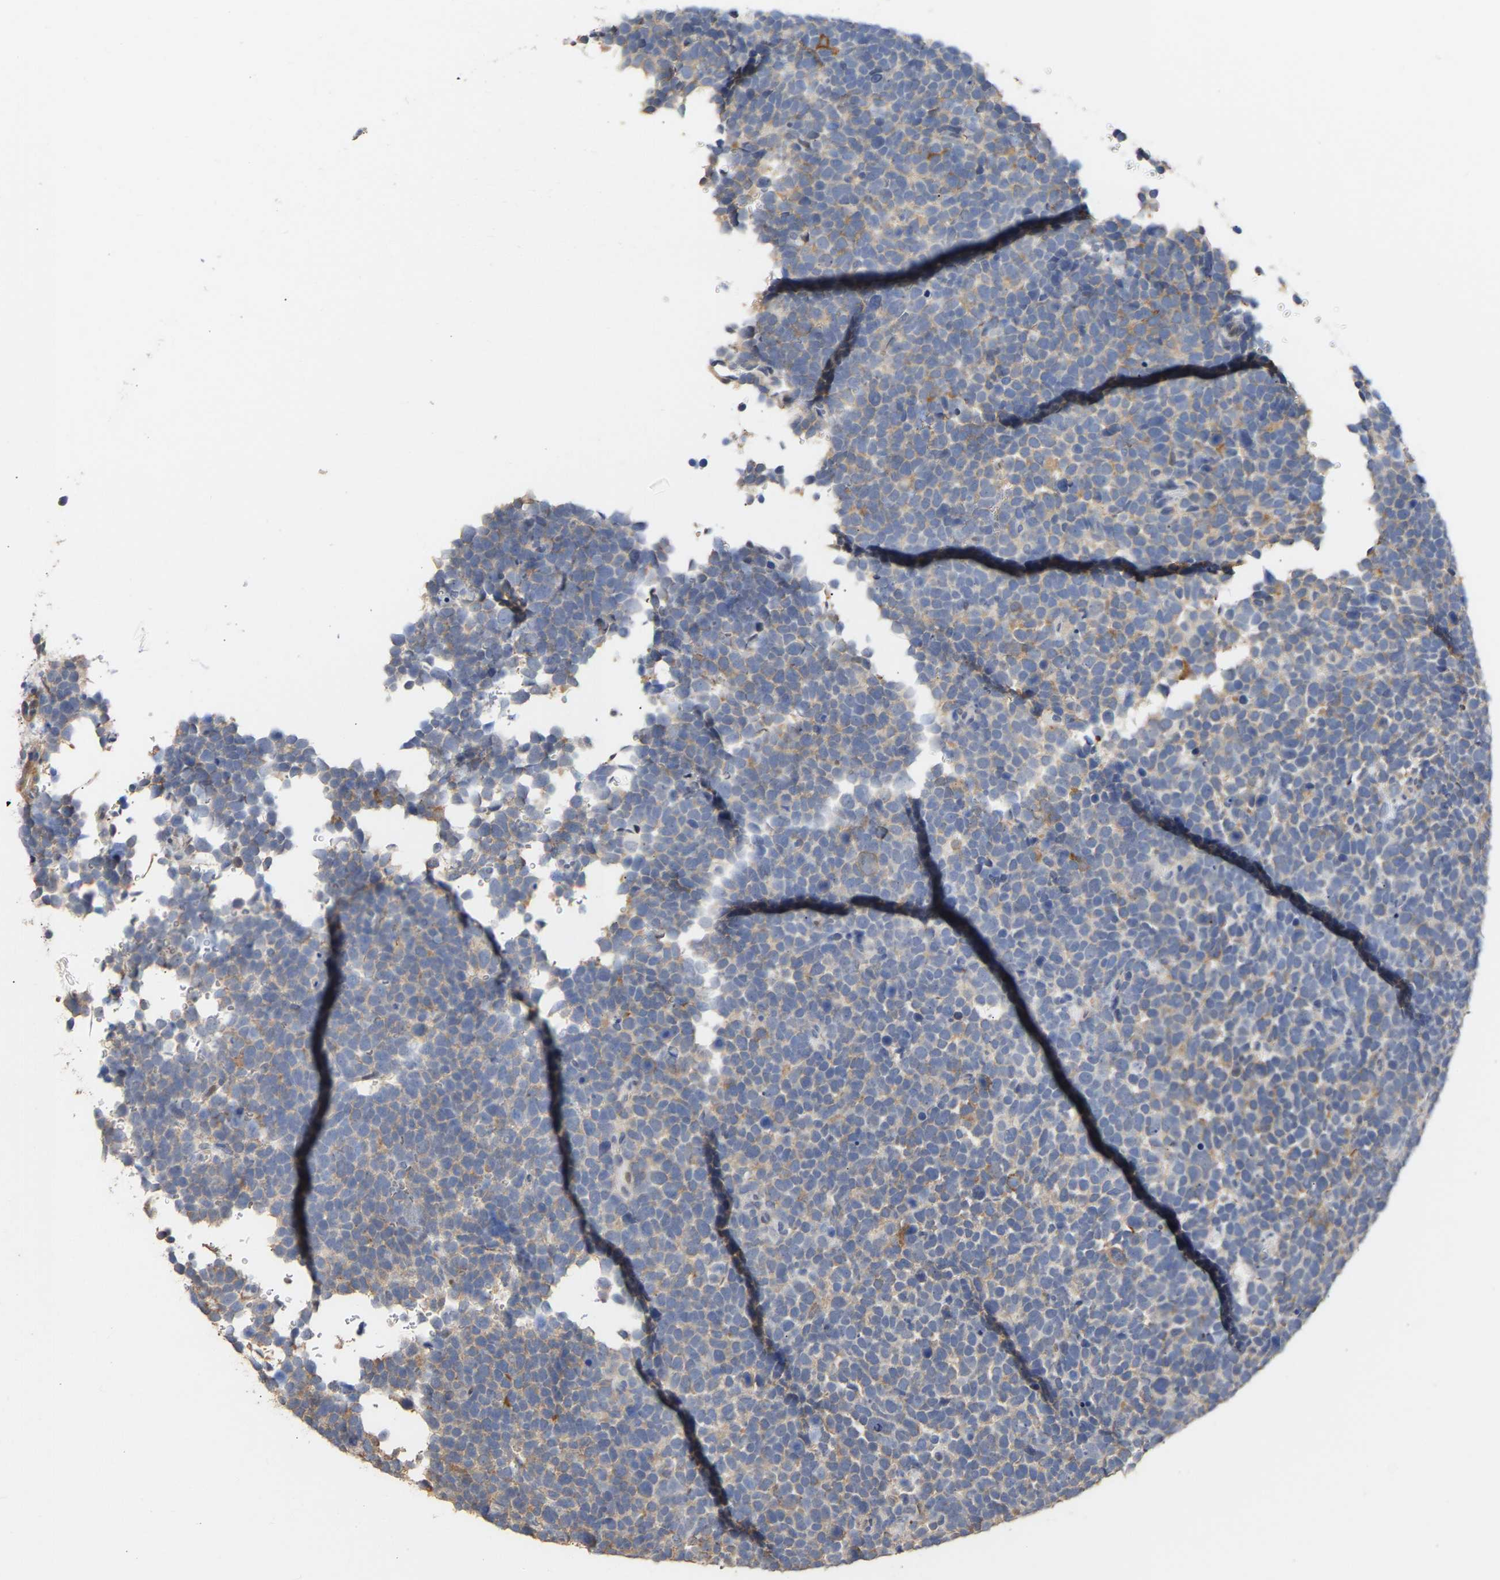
{"staining": {"intensity": "weak", "quantity": "25%-75%", "location": "cytoplasmic/membranous"}, "tissue": "urothelial cancer", "cell_type": "Tumor cells", "image_type": "cancer", "snomed": [{"axis": "morphology", "description": "Urothelial carcinoma, High grade"}, {"axis": "topography", "description": "Urinary bladder"}], "caption": "A photomicrograph of human urothelial carcinoma (high-grade) stained for a protein reveals weak cytoplasmic/membranous brown staining in tumor cells. (DAB (3,3'-diaminobenzidine) IHC, brown staining for protein, blue staining for nuclei).", "gene": "AMPH", "patient": {"sex": "female", "age": 82}}